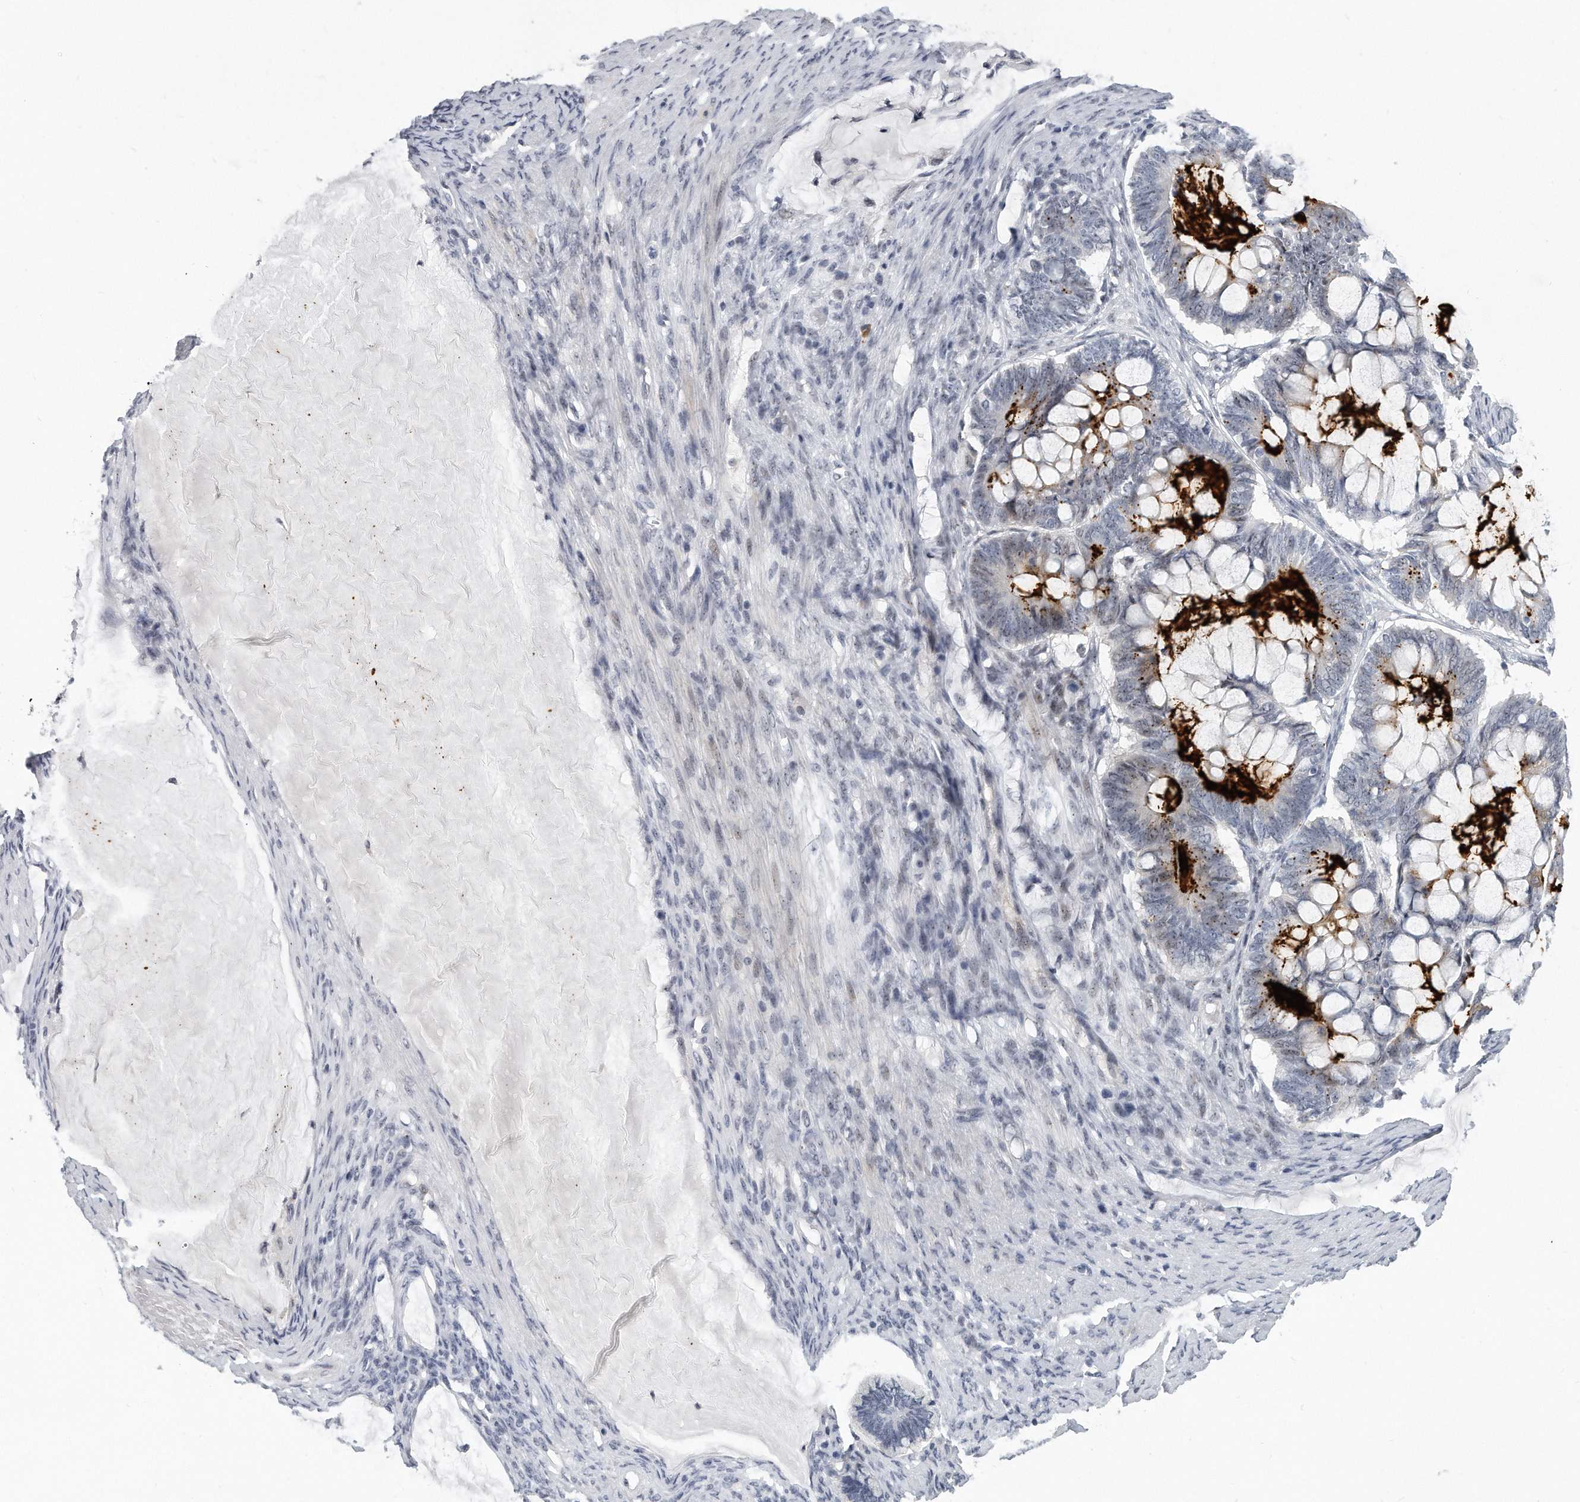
{"staining": {"intensity": "negative", "quantity": "none", "location": "none"}, "tissue": "ovarian cancer", "cell_type": "Tumor cells", "image_type": "cancer", "snomed": [{"axis": "morphology", "description": "Cystadenocarcinoma, mucinous, NOS"}, {"axis": "topography", "description": "Ovary"}], "caption": "Immunohistochemical staining of mucinous cystadenocarcinoma (ovarian) exhibits no significant expression in tumor cells. (DAB IHC with hematoxylin counter stain).", "gene": "TFCP2L1", "patient": {"sex": "female", "age": 61}}